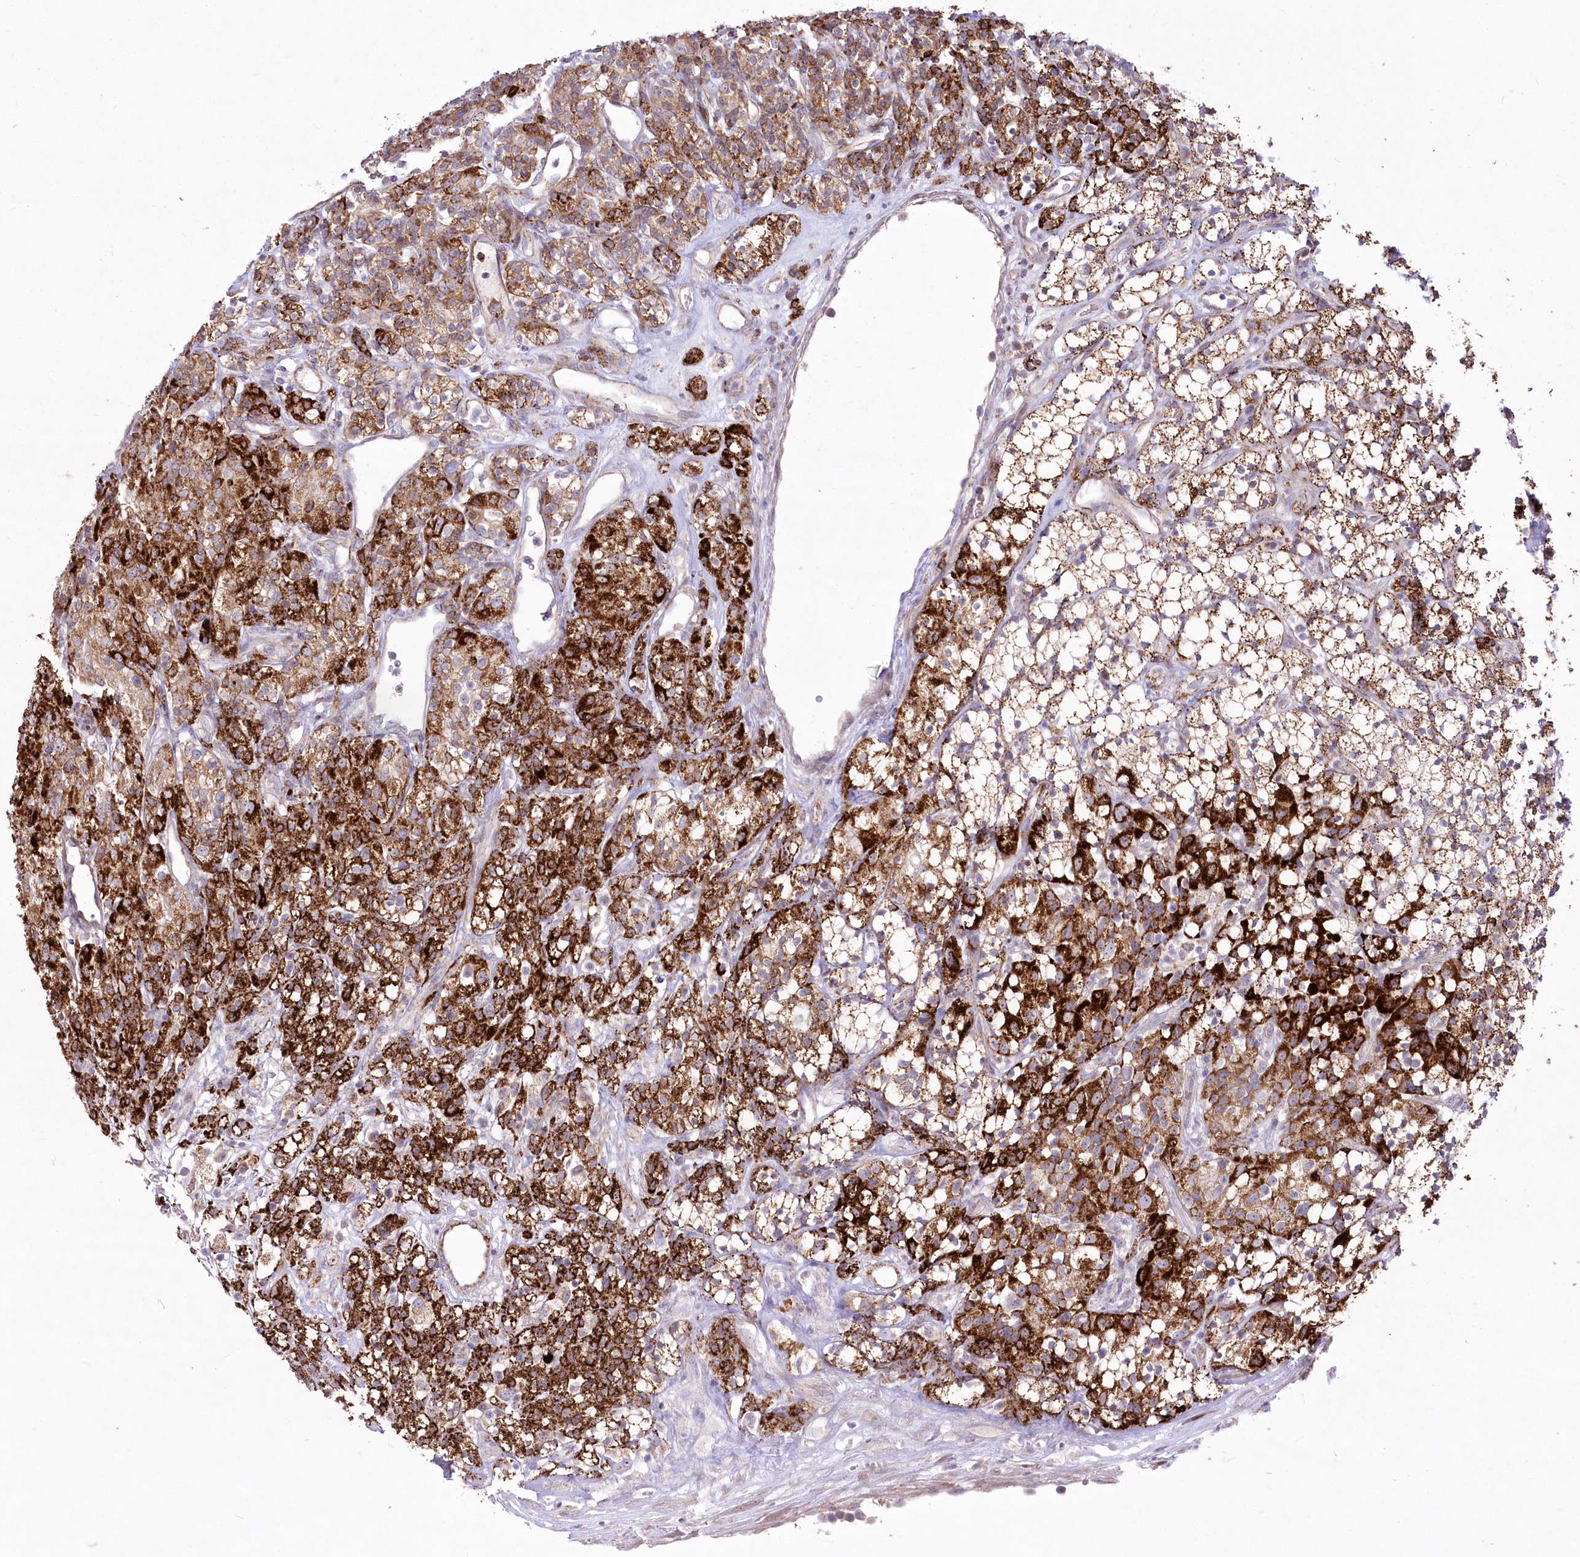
{"staining": {"intensity": "strong", "quantity": ">75%", "location": "cytoplasmic/membranous"}, "tissue": "renal cancer", "cell_type": "Tumor cells", "image_type": "cancer", "snomed": [{"axis": "morphology", "description": "Adenocarcinoma, NOS"}, {"axis": "topography", "description": "Kidney"}], "caption": "Adenocarcinoma (renal) stained for a protein (brown) shows strong cytoplasmic/membranous positive positivity in about >75% of tumor cells.", "gene": "CEP164", "patient": {"sex": "male", "age": 77}}